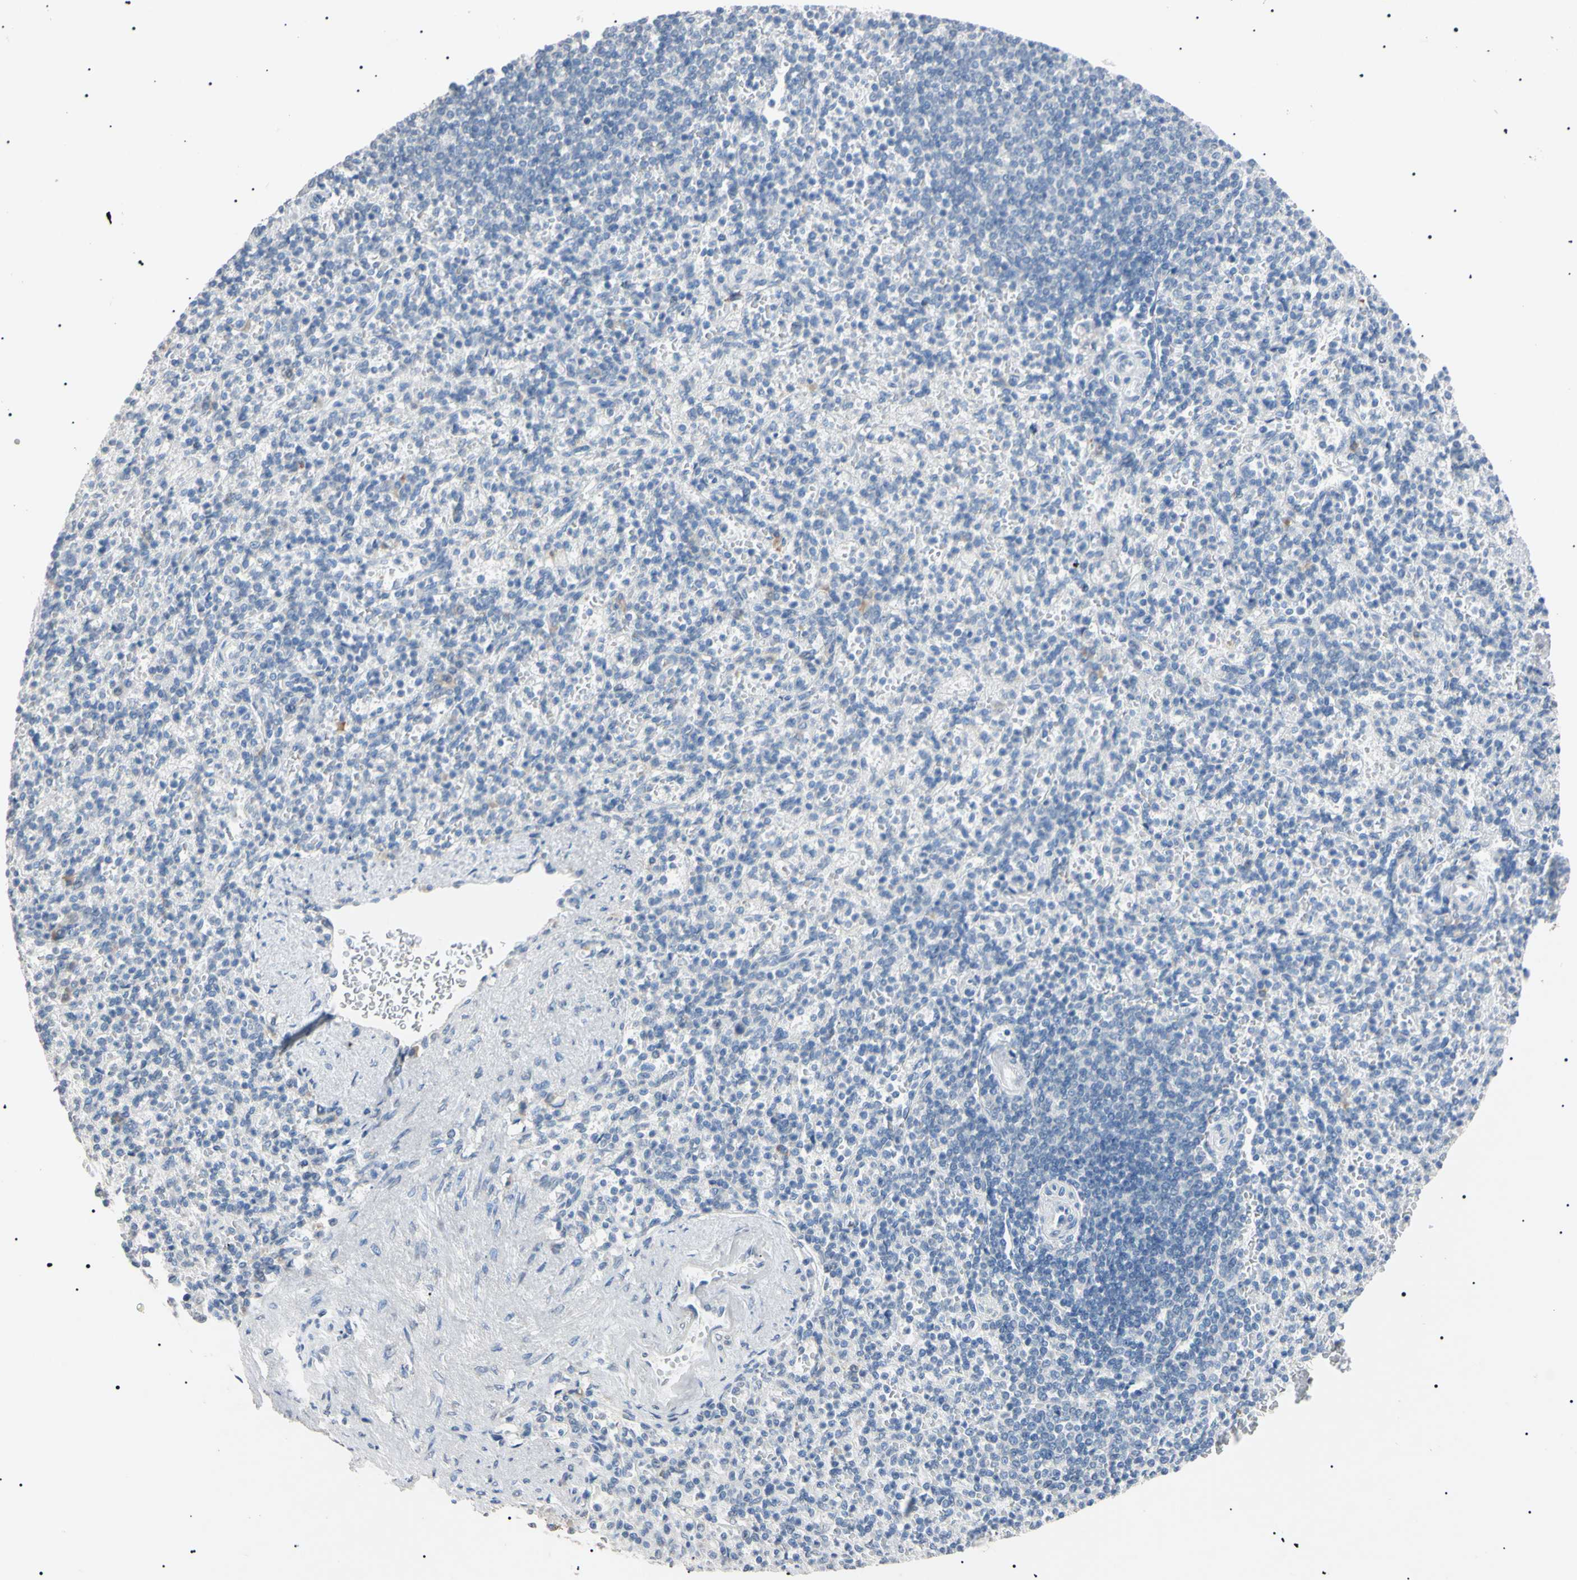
{"staining": {"intensity": "negative", "quantity": "none", "location": "none"}, "tissue": "spleen", "cell_type": "Cells in red pulp", "image_type": "normal", "snomed": [{"axis": "morphology", "description": "Normal tissue, NOS"}, {"axis": "topography", "description": "Spleen"}], "caption": "IHC of benign spleen demonstrates no positivity in cells in red pulp.", "gene": "CGB3", "patient": {"sex": "female", "age": 74}}